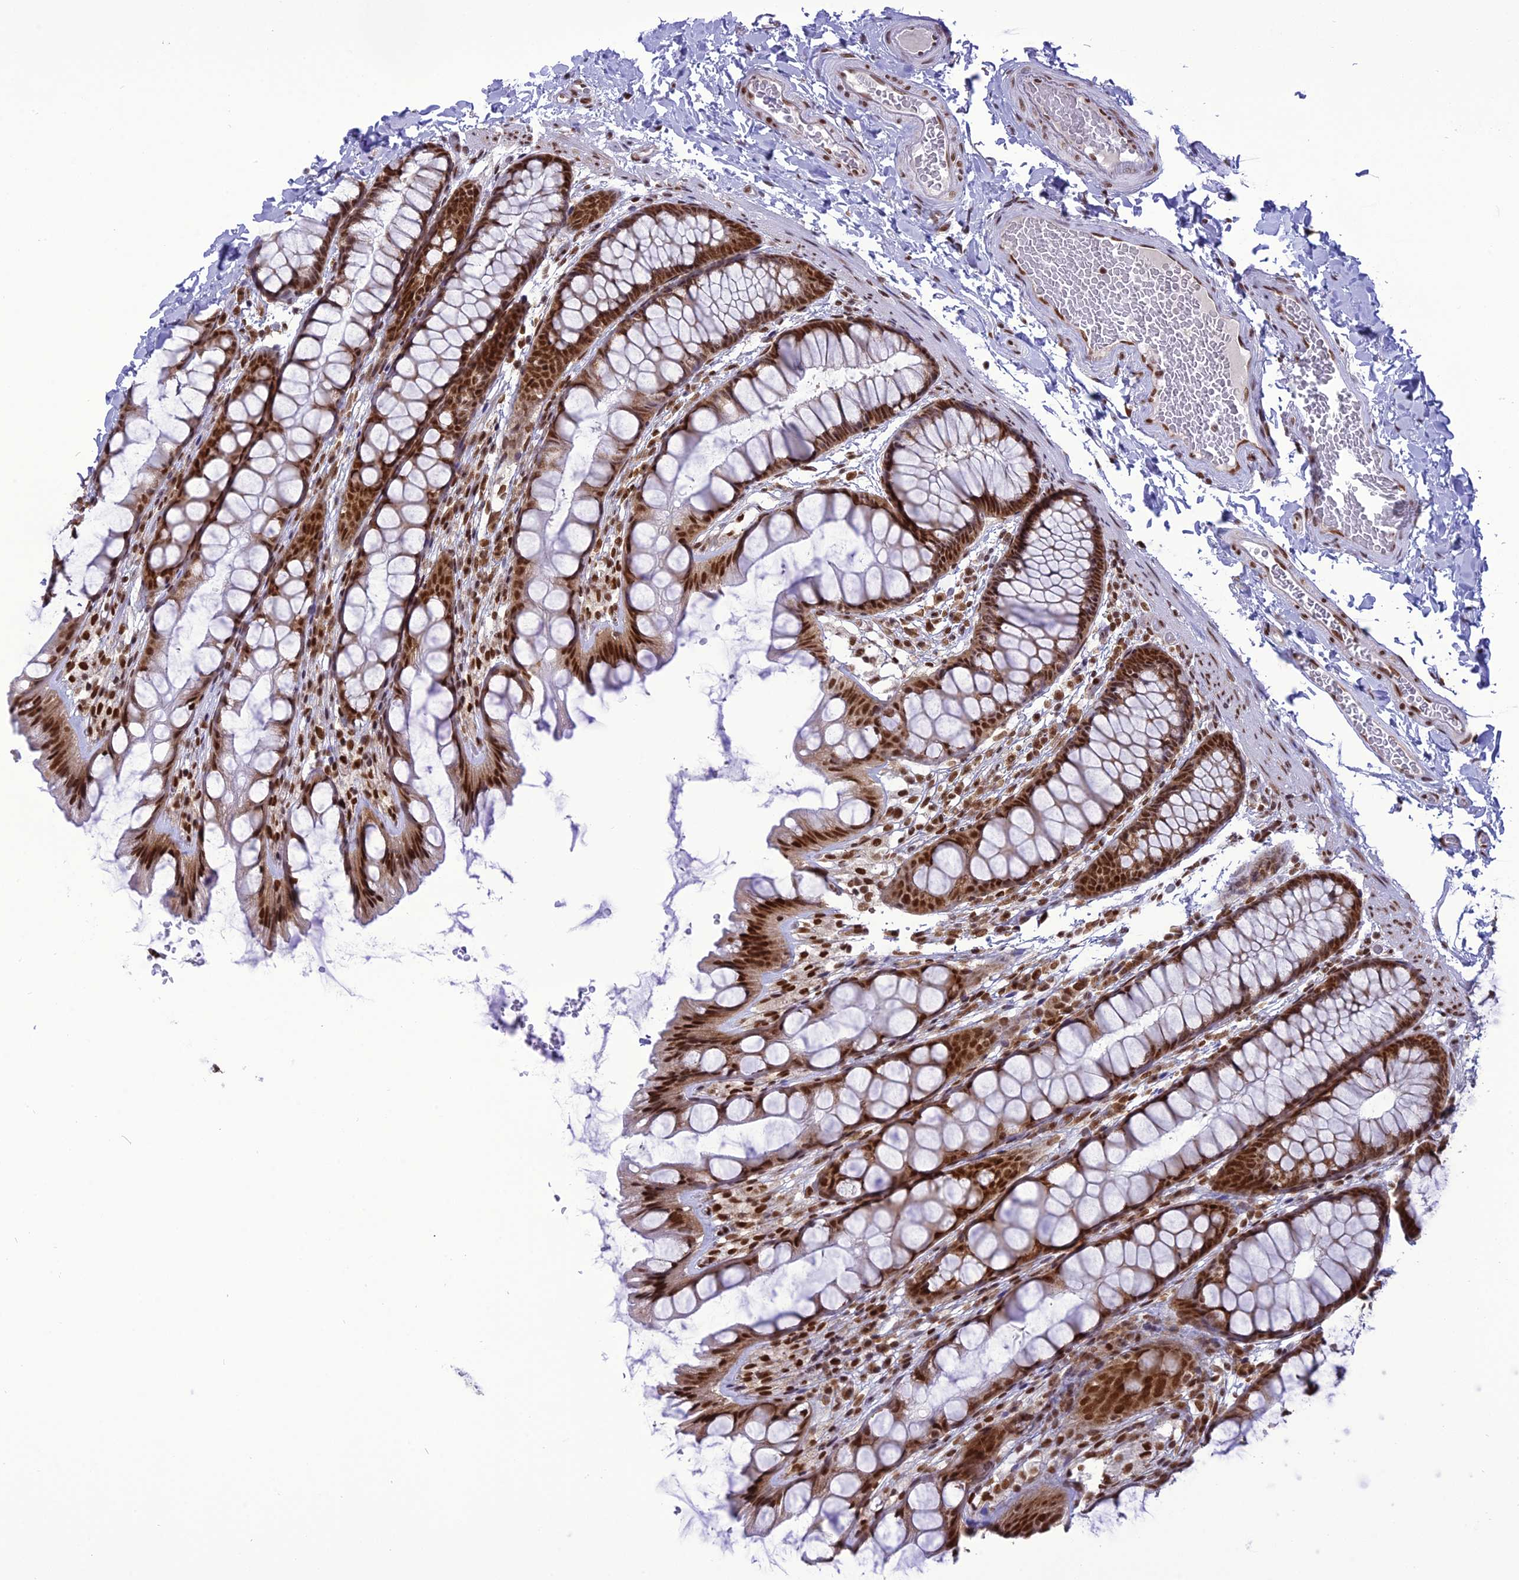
{"staining": {"intensity": "strong", "quantity": ">75%", "location": "nuclear"}, "tissue": "colon", "cell_type": "Endothelial cells", "image_type": "normal", "snomed": [{"axis": "morphology", "description": "Normal tissue, NOS"}, {"axis": "topography", "description": "Colon"}], "caption": "Immunohistochemistry (IHC) micrograph of normal human colon stained for a protein (brown), which reveals high levels of strong nuclear positivity in about >75% of endothelial cells.", "gene": "DDX1", "patient": {"sex": "male", "age": 47}}